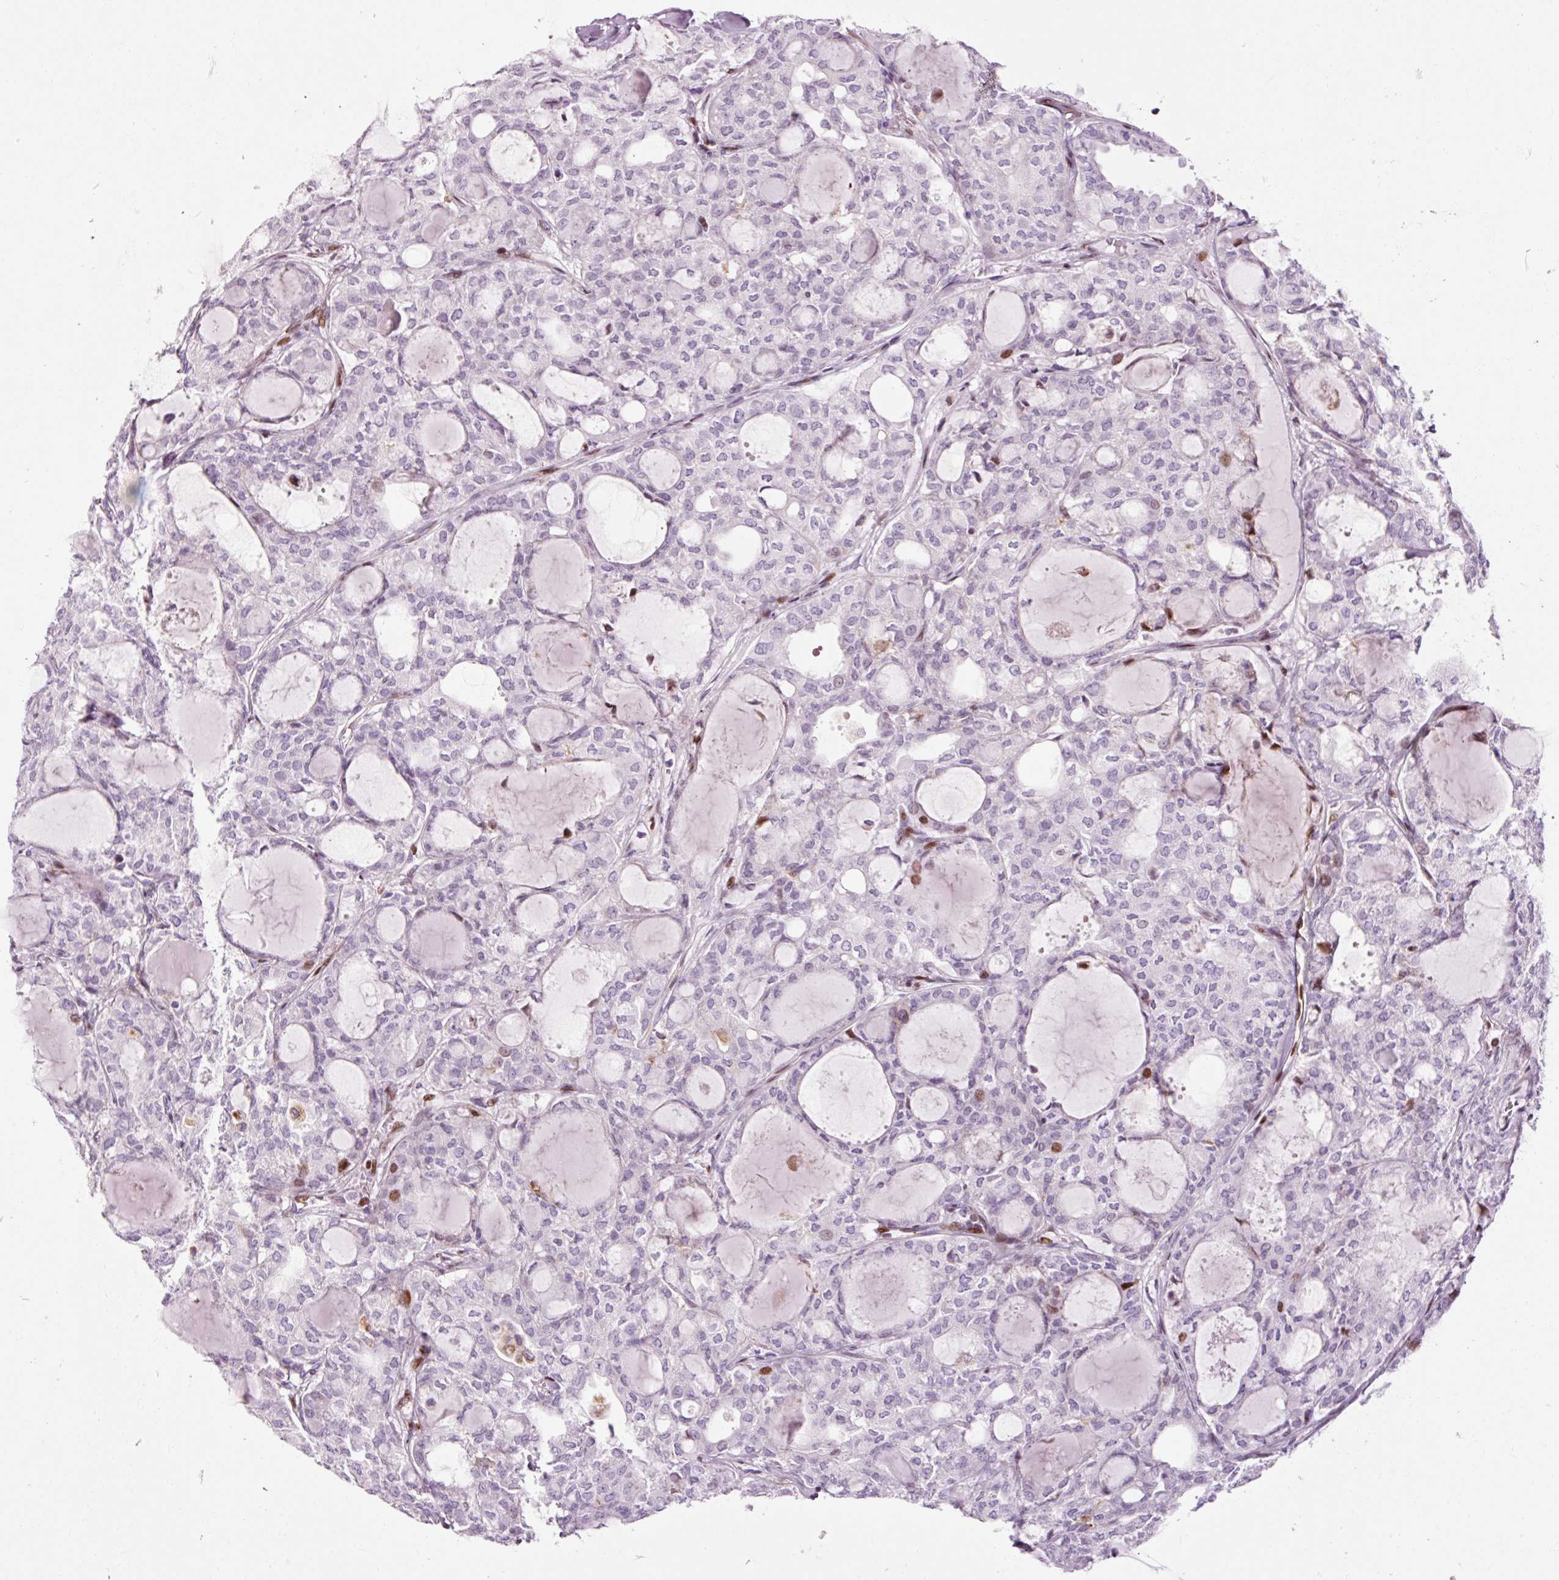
{"staining": {"intensity": "moderate", "quantity": "<25%", "location": "nuclear"}, "tissue": "thyroid cancer", "cell_type": "Tumor cells", "image_type": "cancer", "snomed": [{"axis": "morphology", "description": "Follicular adenoma carcinoma, NOS"}, {"axis": "topography", "description": "Thyroid gland"}], "caption": "This is a histology image of immunohistochemistry (IHC) staining of follicular adenoma carcinoma (thyroid), which shows moderate staining in the nuclear of tumor cells.", "gene": "ANKRD20A1", "patient": {"sex": "male", "age": 75}}